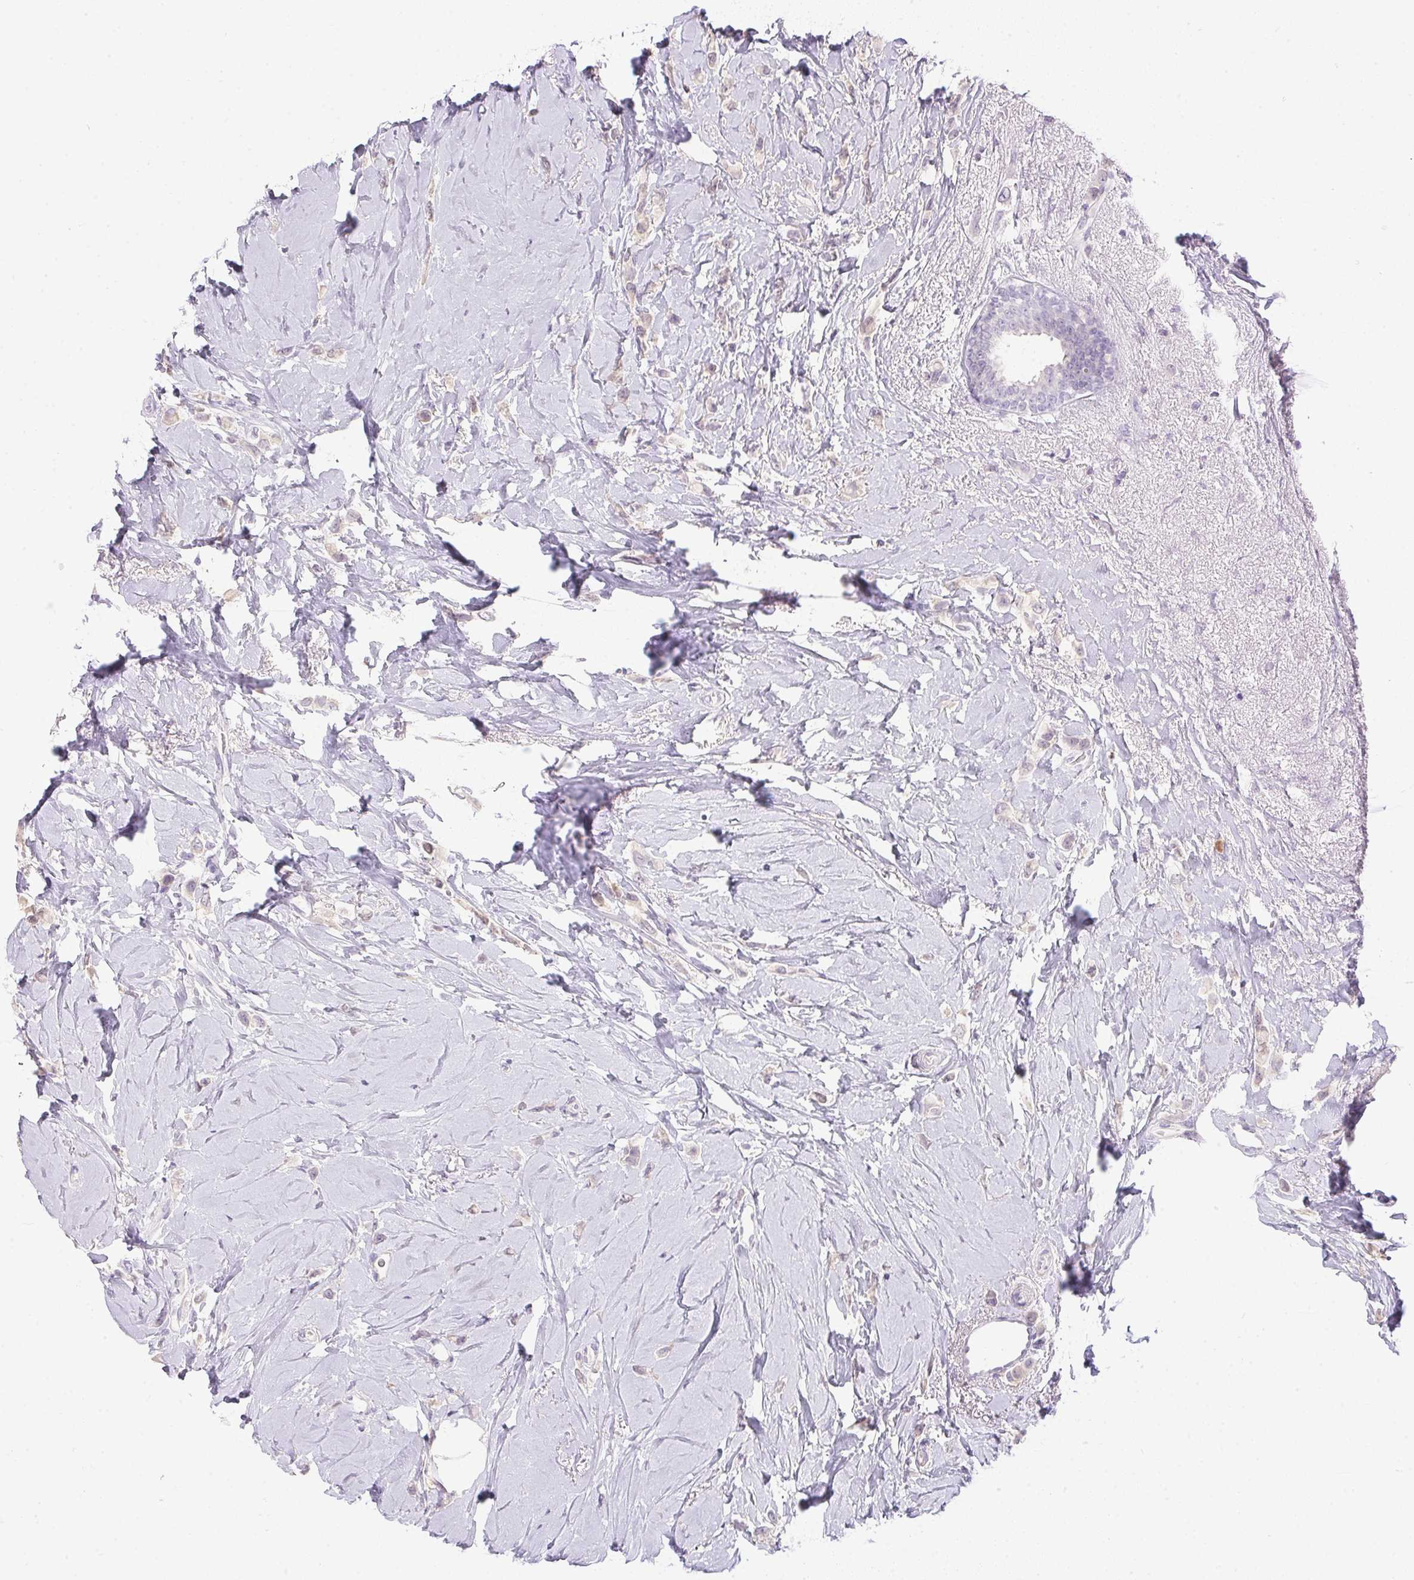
{"staining": {"intensity": "negative", "quantity": "none", "location": "none"}, "tissue": "breast cancer", "cell_type": "Tumor cells", "image_type": "cancer", "snomed": [{"axis": "morphology", "description": "Lobular carcinoma"}, {"axis": "topography", "description": "Breast"}], "caption": "Tumor cells show no significant protein positivity in lobular carcinoma (breast).", "gene": "DNAJC5G", "patient": {"sex": "female", "age": 66}}